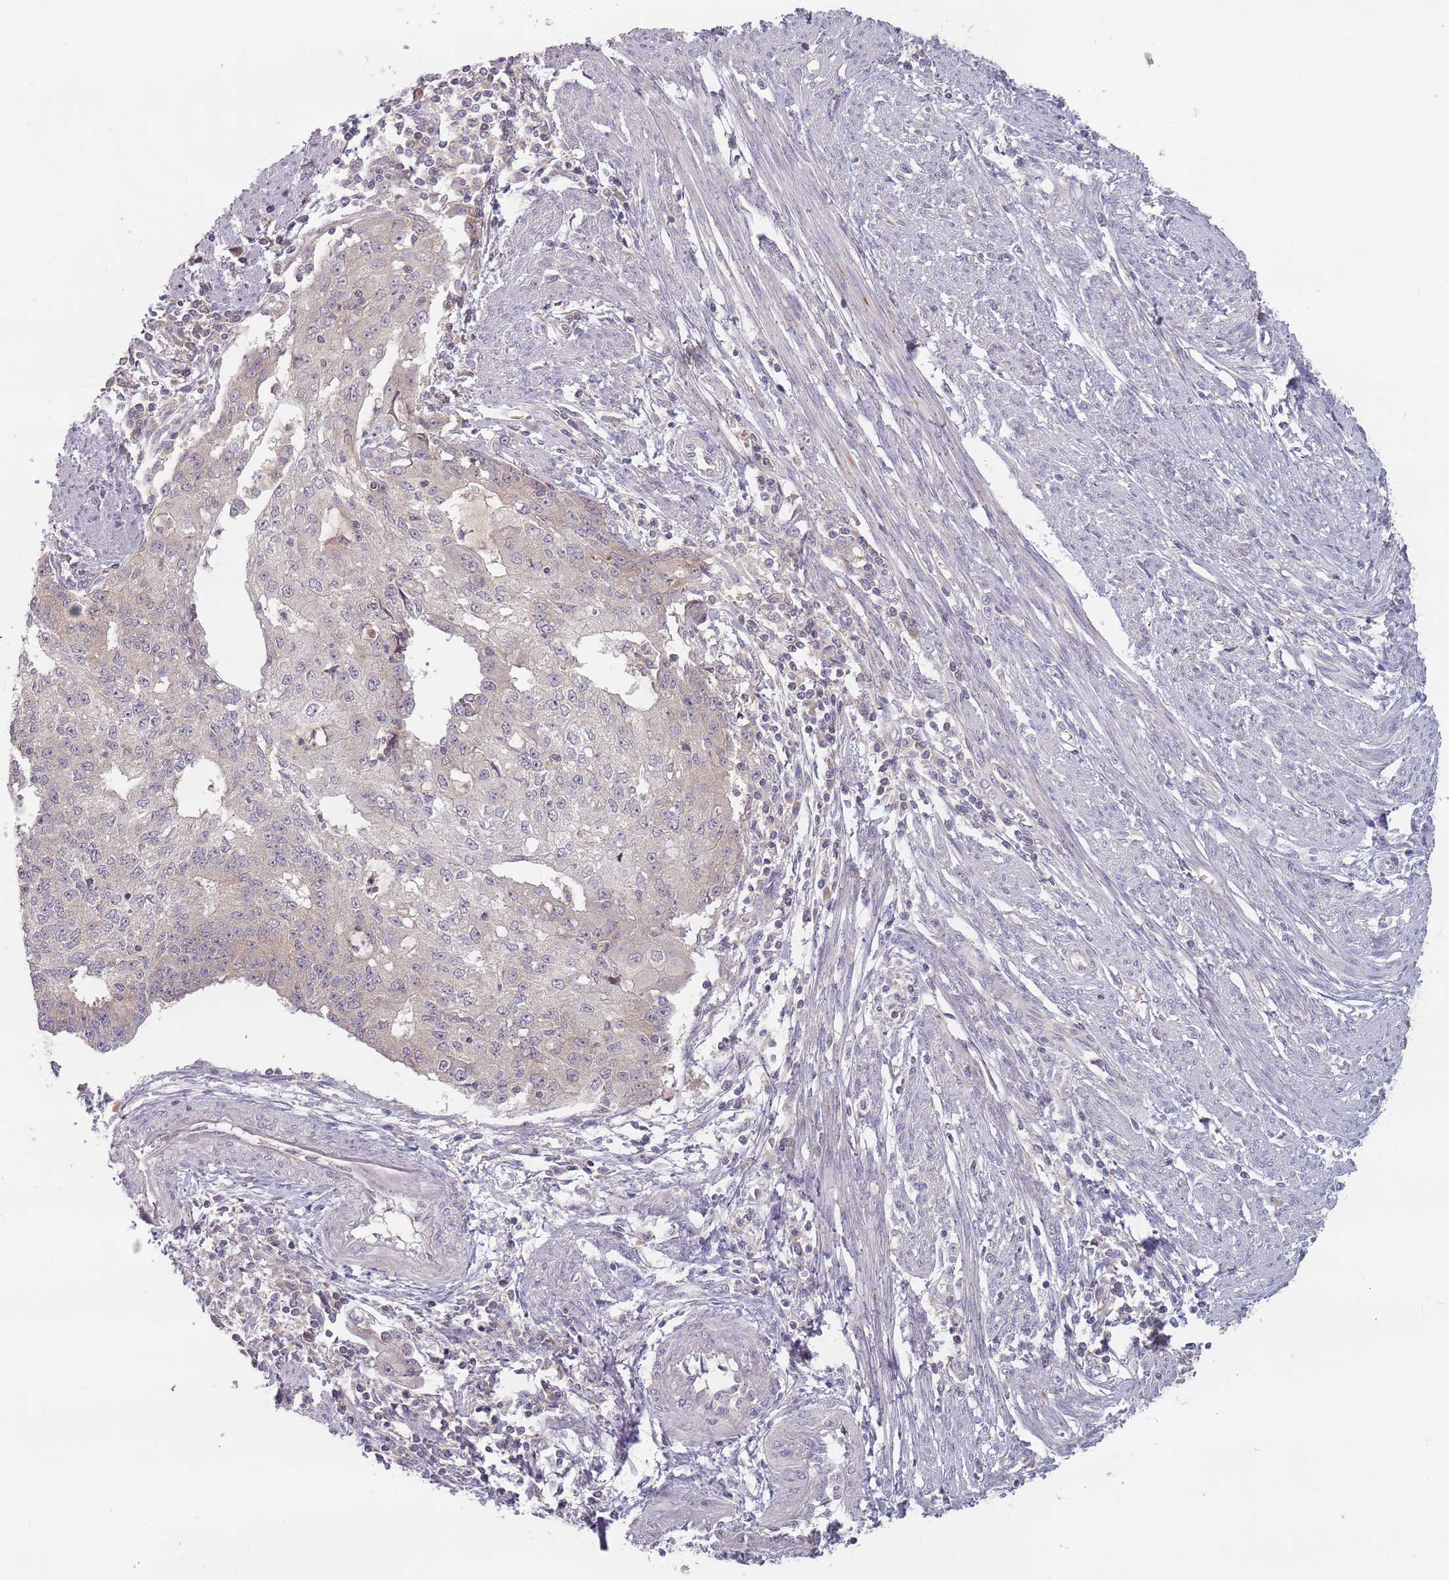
{"staining": {"intensity": "negative", "quantity": "none", "location": "none"}, "tissue": "endometrial cancer", "cell_type": "Tumor cells", "image_type": "cancer", "snomed": [{"axis": "morphology", "description": "Adenocarcinoma, NOS"}, {"axis": "topography", "description": "Endometrium"}], "caption": "DAB (3,3'-diaminobenzidine) immunohistochemical staining of human endometrial cancer shows no significant positivity in tumor cells. (DAB (3,3'-diaminobenzidine) immunohistochemistry (IHC) with hematoxylin counter stain).", "gene": "ASB13", "patient": {"sex": "female", "age": 56}}